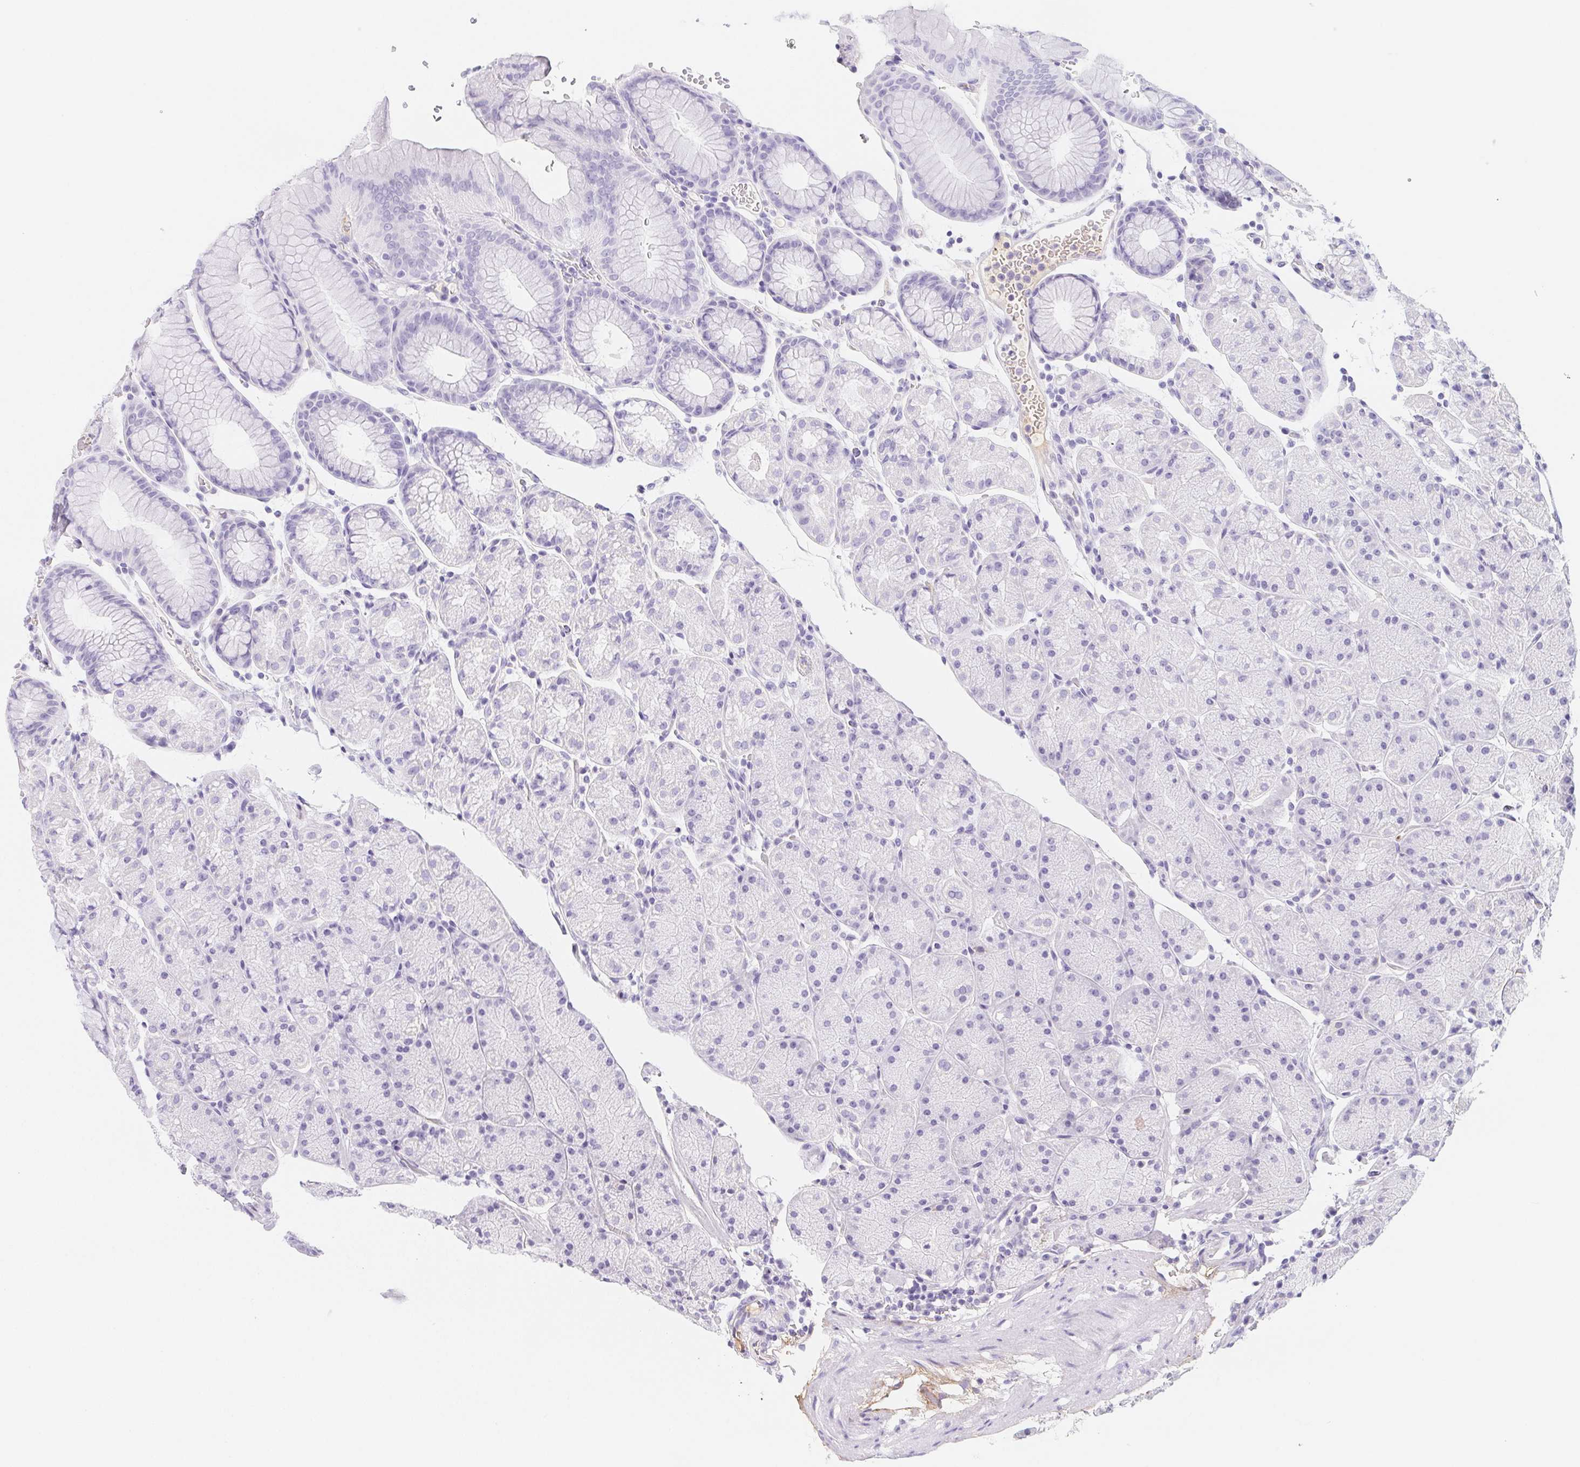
{"staining": {"intensity": "negative", "quantity": "none", "location": "none"}, "tissue": "stomach", "cell_type": "Glandular cells", "image_type": "normal", "snomed": [{"axis": "morphology", "description": "Normal tissue, NOS"}, {"axis": "topography", "description": "Stomach, upper"}, {"axis": "topography", "description": "Stomach"}], "caption": "Histopathology image shows no significant protein expression in glandular cells of benign stomach.", "gene": "ITIH2", "patient": {"sex": "male", "age": 76}}